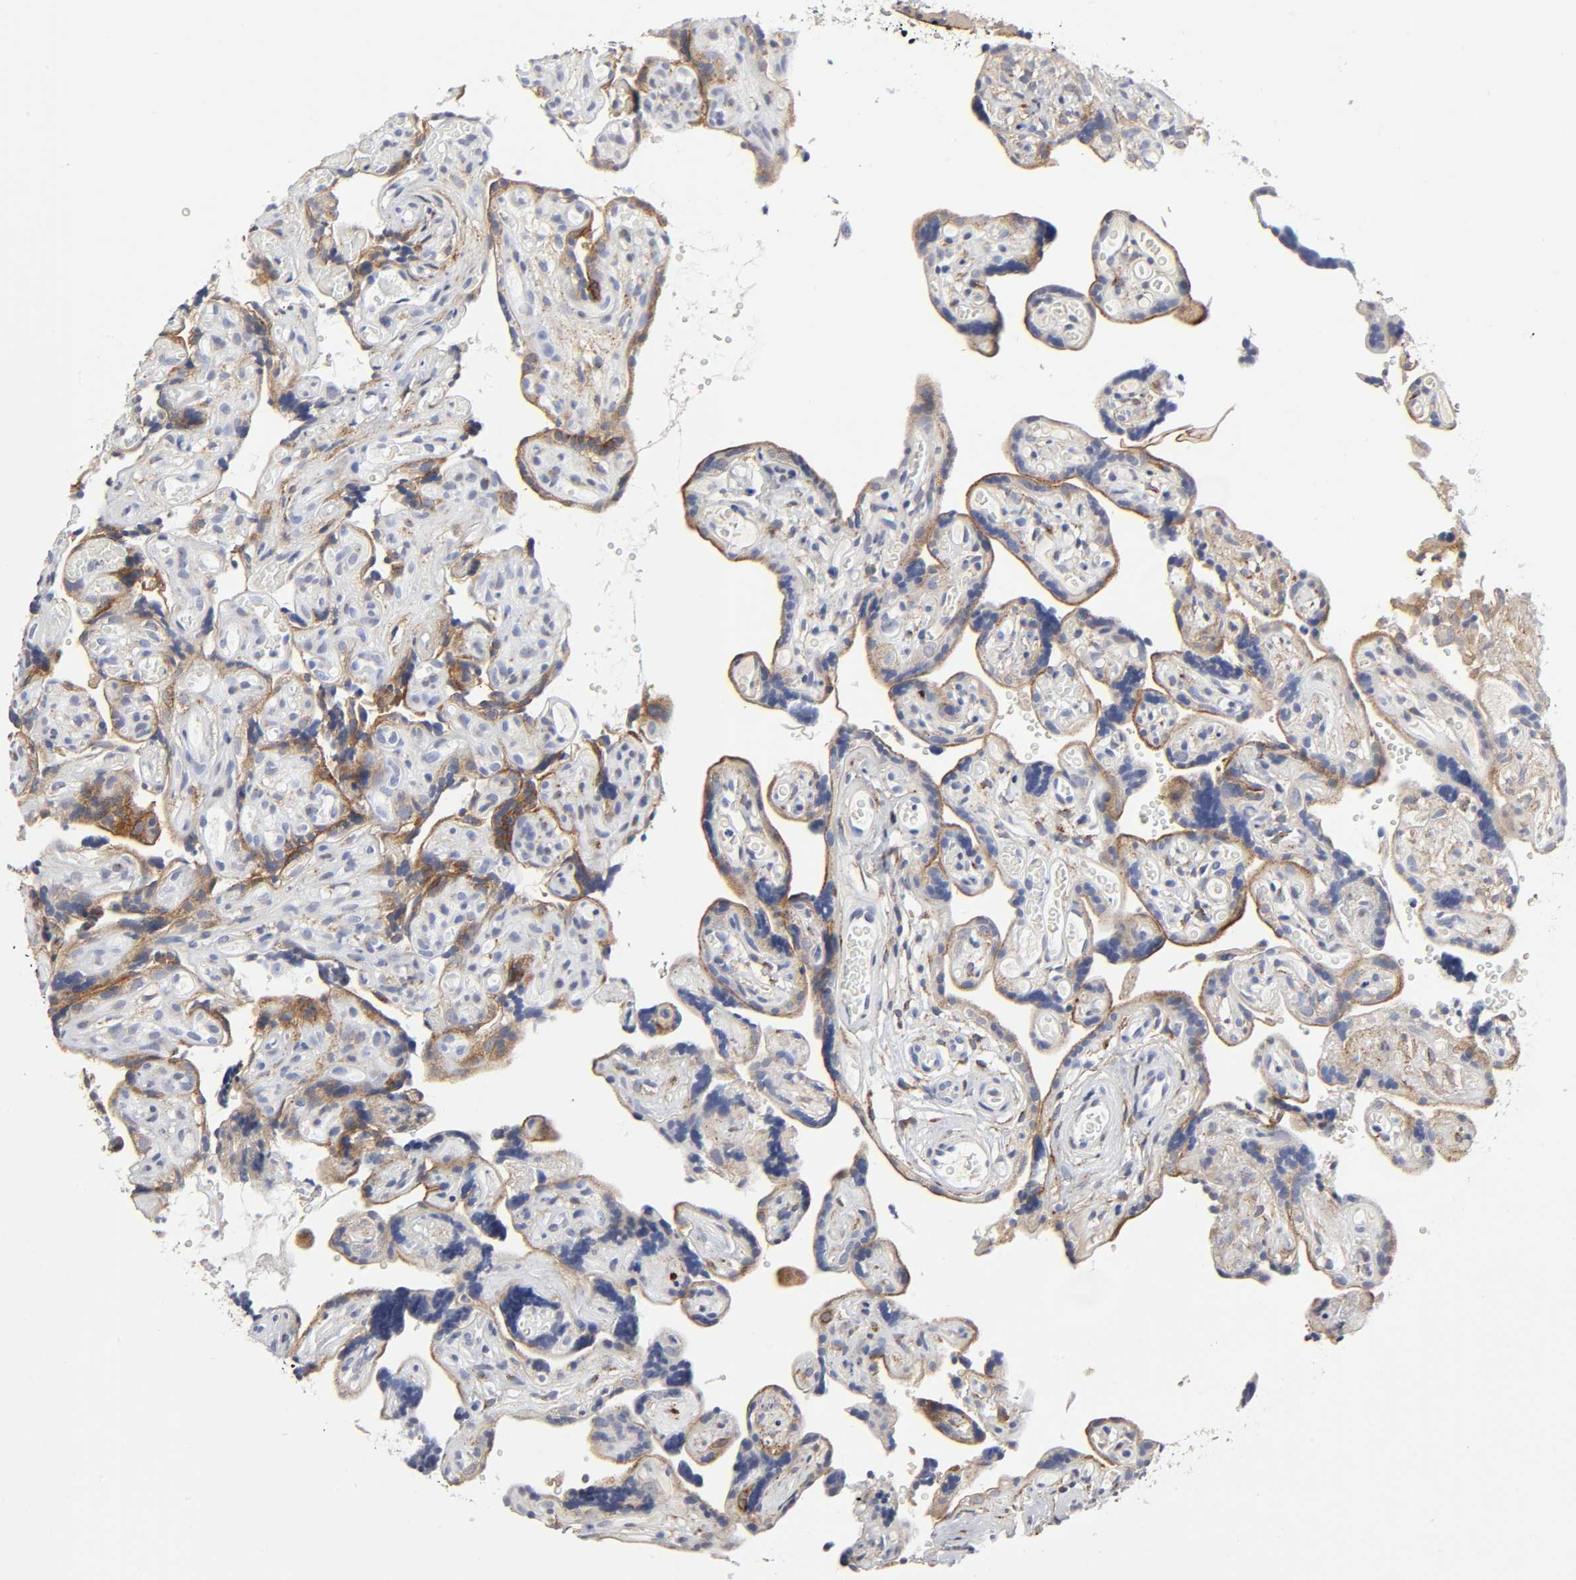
{"staining": {"intensity": "strong", "quantity": "25%-75%", "location": "cytoplasmic/membranous"}, "tissue": "placenta", "cell_type": "Decidual cells", "image_type": "normal", "snomed": [{"axis": "morphology", "description": "Normal tissue, NOS"}, {"axis": "topography", "description": "Placenta"}], "caption": "Brown immunohistochemical staining in normal placenta displays strong cytoplasmic/membranous positivity in about 25%-75% of decidual cells. The staining was performed using DAB to visualize the protein expression in brown, while the nuclei were stained in blue with hematoxylin (Magnification: 20x).", "gene": "LRP1", "patient": {"sex": "female", "age": 30}}